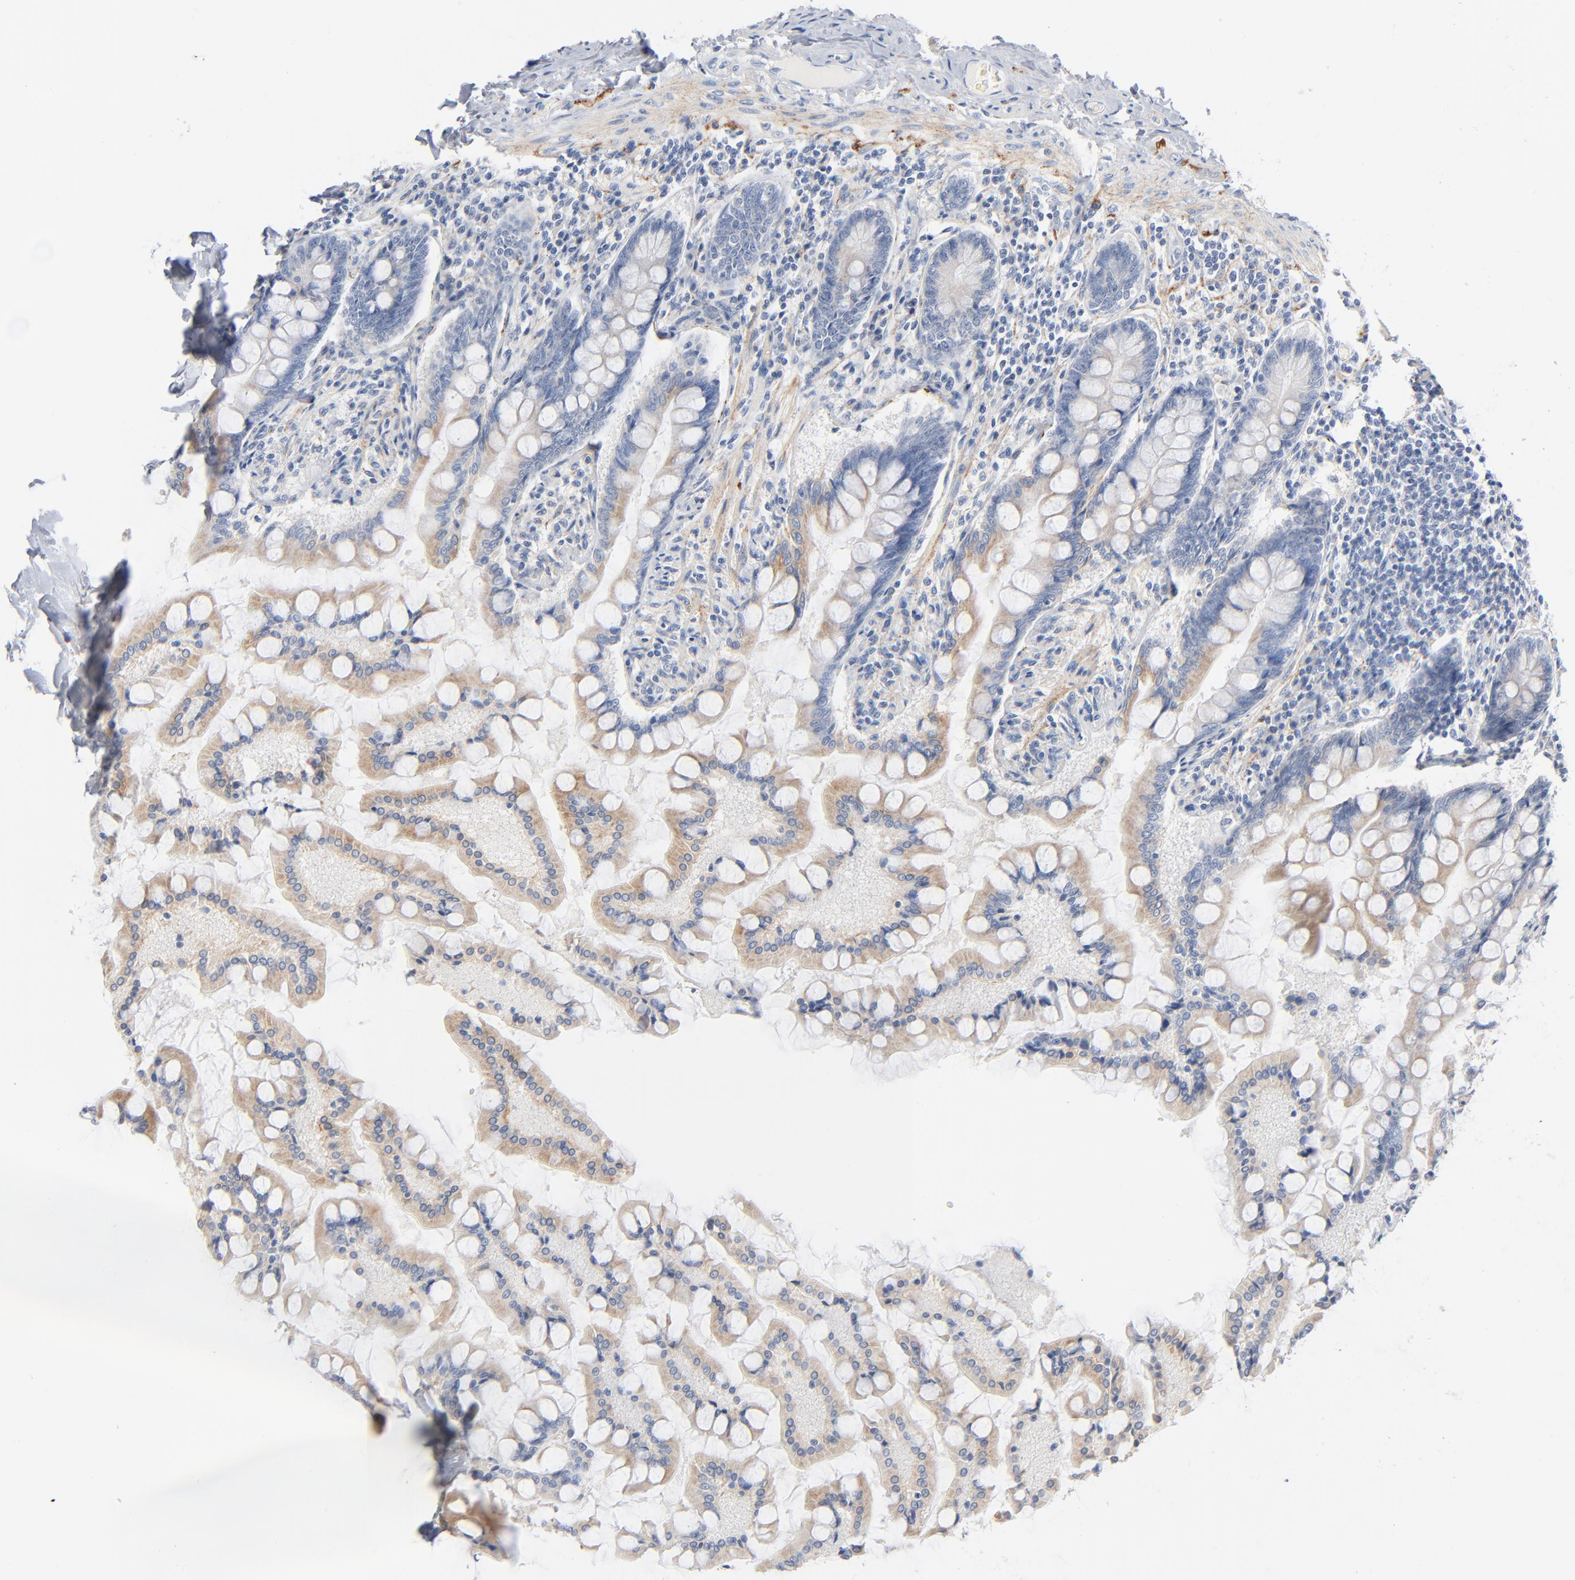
{"staining": {"intensity": "weak", "quantity": ">75%", "location": "cytoplasmic/membranous"}, "tissue": "small intestine", "cell_type": "Glandular cells", "image_type": "normal", "snomed": [{"axis": "morphology", "description": "Normal tissue, NOS"}, {"axis": "topography", "description": "Small intestine"}], "caption": "Immunohistochemistry (IHC) (DAB (3,3'-diaminobenzidine)) staining of normal human small intestine exhibits weak cytoplasmic/membranous protein staining in about >75% of glandular cells. The staining was performed using DAB, with brown indicating positive protein expression. Nuclei are stained blue with hematoxylin.", "gene": "IFT43", "patient": {"sex": "male", "age": 41}}